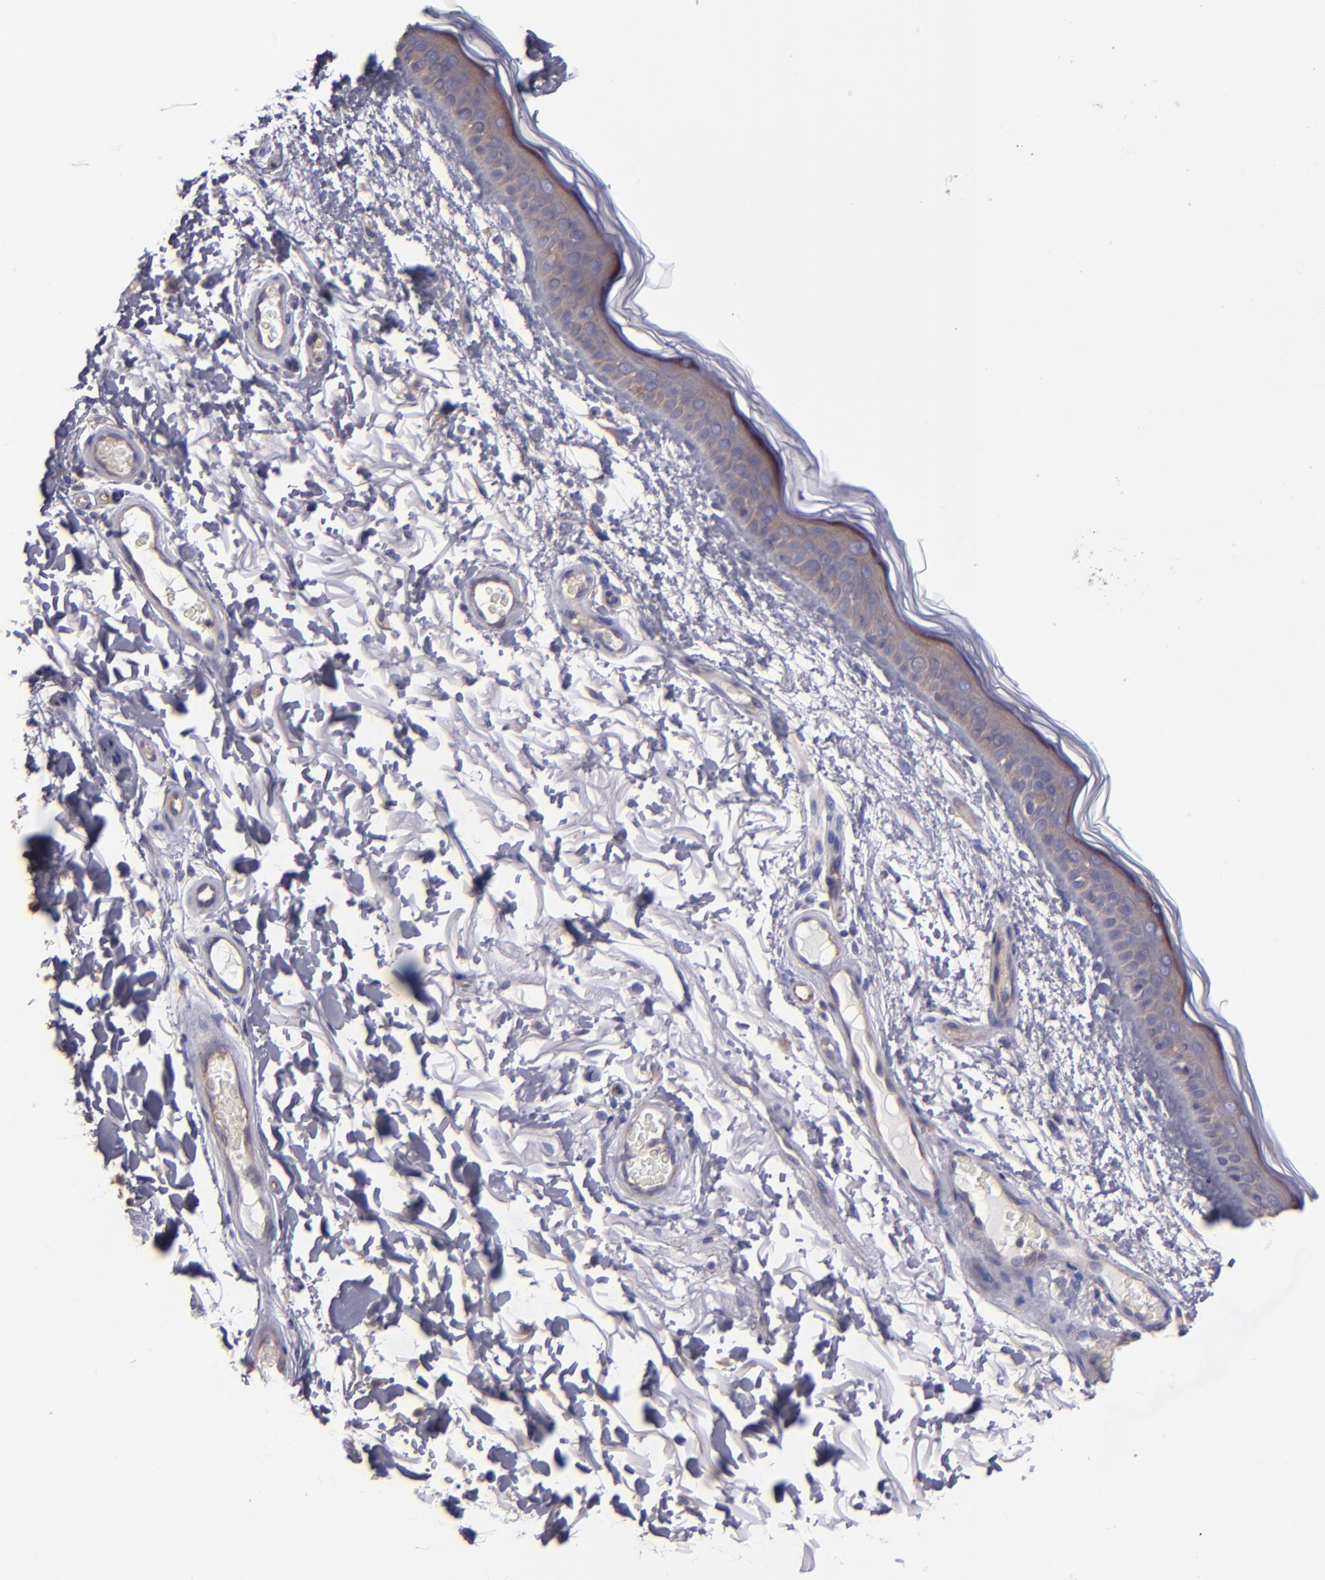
{"staining": {"intensity": "negative", "quantity": "none", "location": "none"}, "tissue": "skin", "cell_type": "Fibroblasts", "image_type": "normal", "snomed": [{"axis": "morphology", "description": "Normal tissue, NOS"}, {"axis": "topography", "description": "Skin"}], "caption": "Immunohistochemistry (IHC) of unremarkable human skin demonstrates no positivity in fibroblasts.", "gene": "CARS1", "patient": {"sex": "male", "age": 63}}